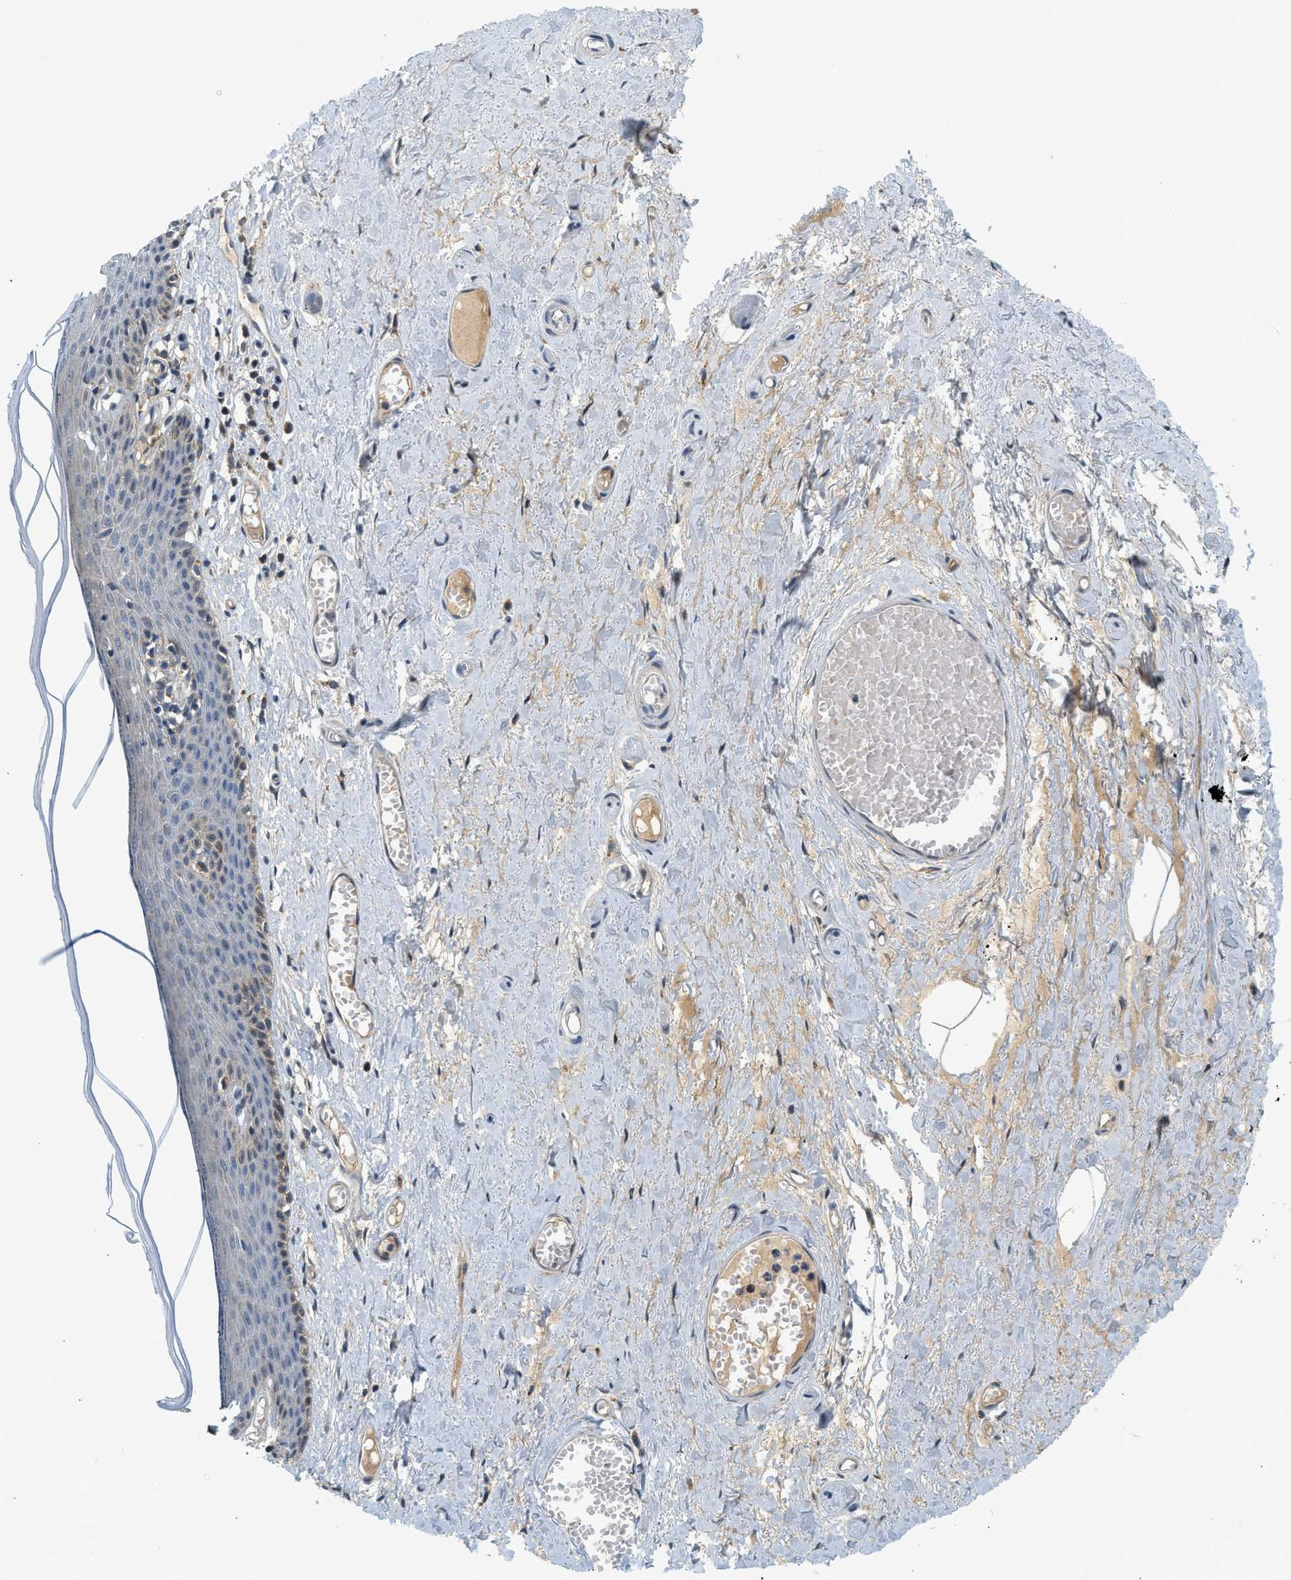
{"staining": {"intensity": "weak", "quantity": "<25%", "location": "cytoplasmic/membranous"}, "tissue": "skin", "cell_type": "Epidermal cells", "image_type": "normal", "snomed": [{"axis": "morphology", "description": "Normal tissue, NOS"}, {"axis": "topography", "description": "Adipose tissue"}, {"axis": "topography", "description": "Vascular tissue"}, {"axis": "topography", "description": "Anal"}, {"axis": "topography", "description": "Peripheral nerve tissue"}], "caption": "Protein analysis of normal skin shows no significant positivity in epidermal cells. (Brightfield microscopy of DAB (3,3'-diaminobenzidine) immunohistochemistry (IHC) at high magnification).", "gene": "KCNK1", "patient": {"sex": "female", "age": 54}}